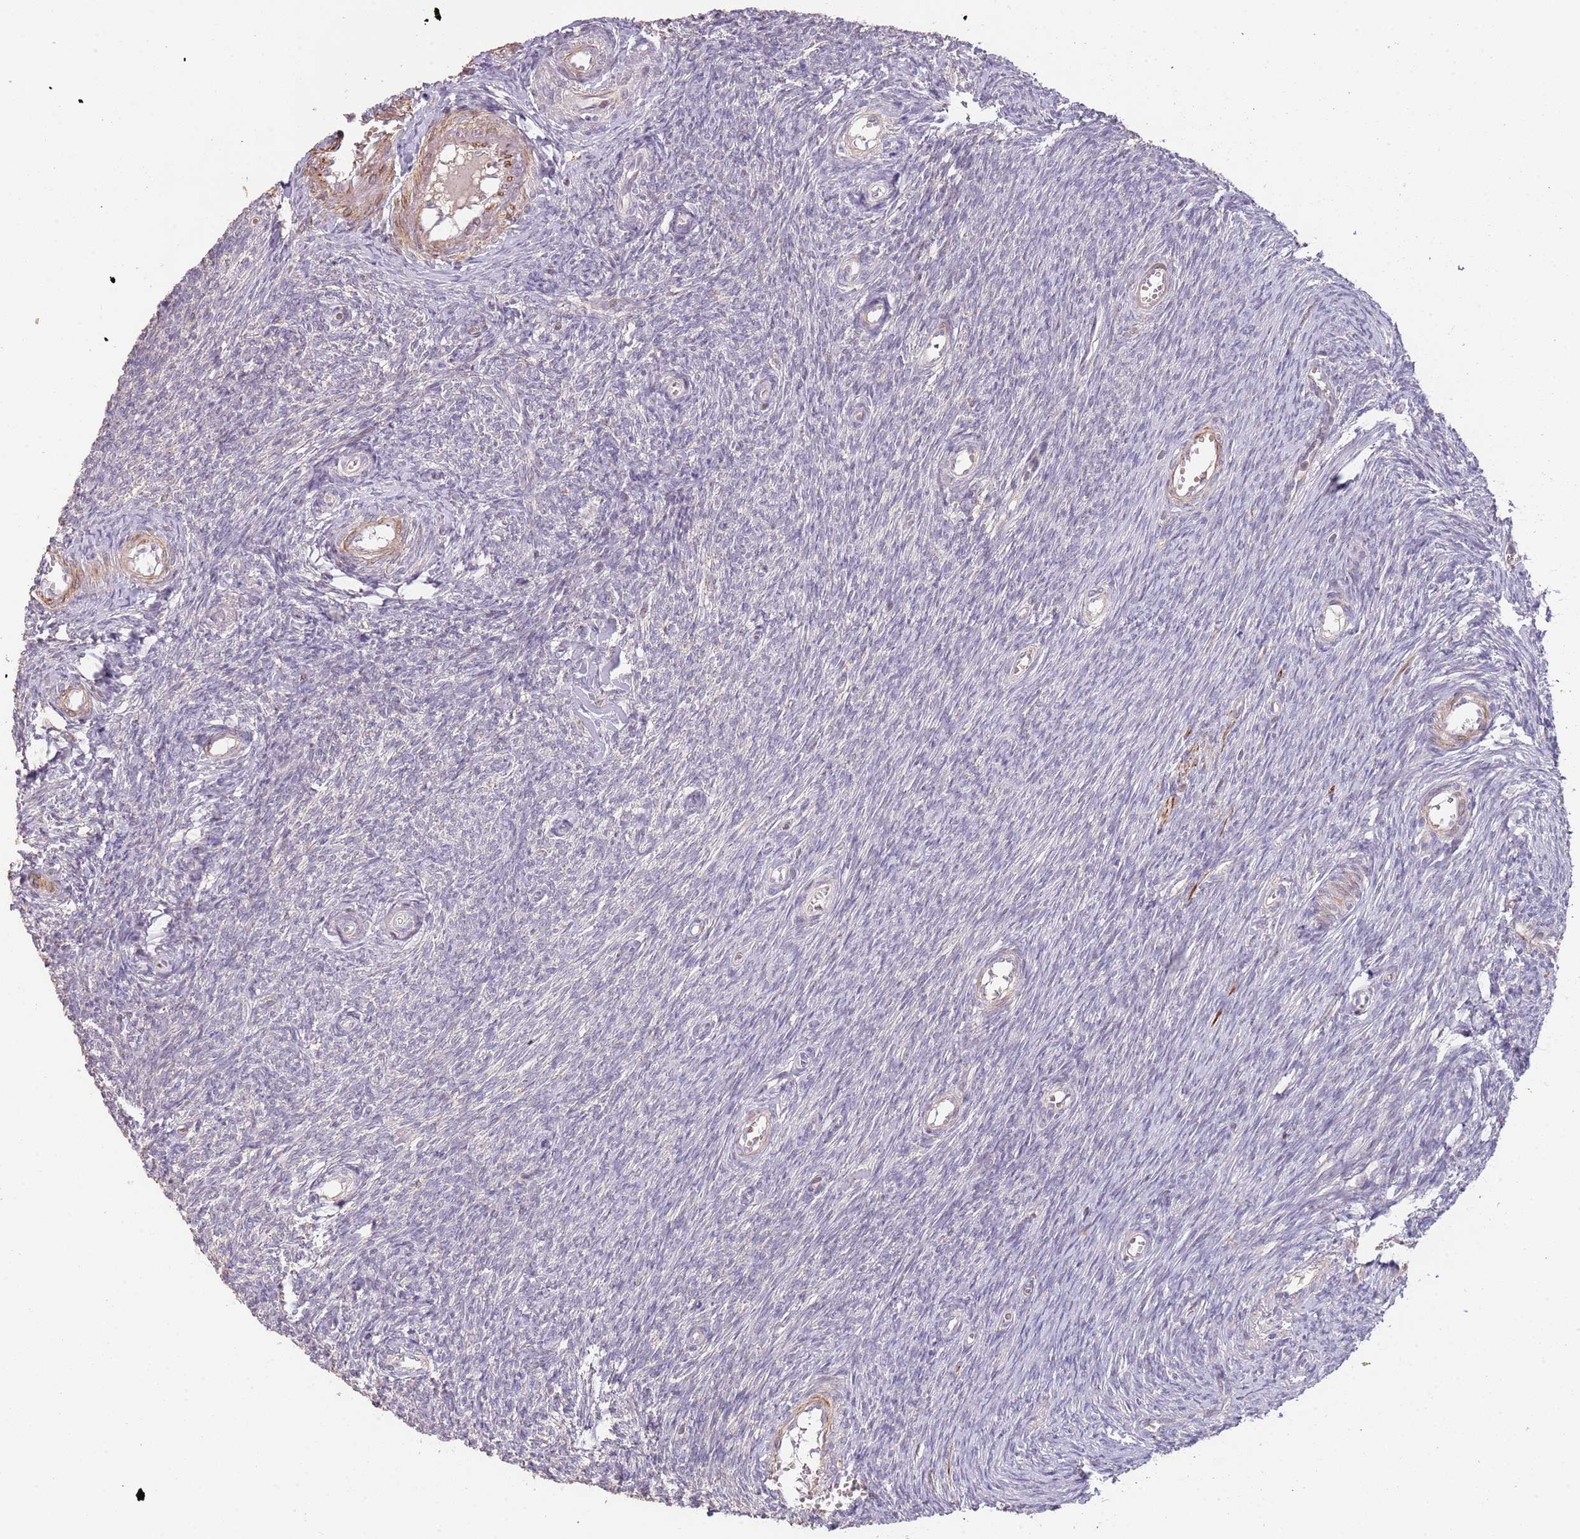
{"staining": {"intensity": "negative", "quantity": "none", "location": "none"}, "tissue": "ovary", "cell_type": "Follicle cells", "image_type": "normal", "snomed": [{"axis": "morphology", "description": "Normal tissue, NOS"}, {"axis": "topography", "description": "Ovary"}], "caption": "Immunohistochemistry (IHC) photomicrograph of unremarkable ovary stained for a protein (brown), which demonstrates no expression in follicle cells. (DAB (3,3'-diaminobenzidine) immunohistochemistry (IHC), high magnification).", "gene": "ADTRP", "patient": {"sex": "female", "age": 44}}